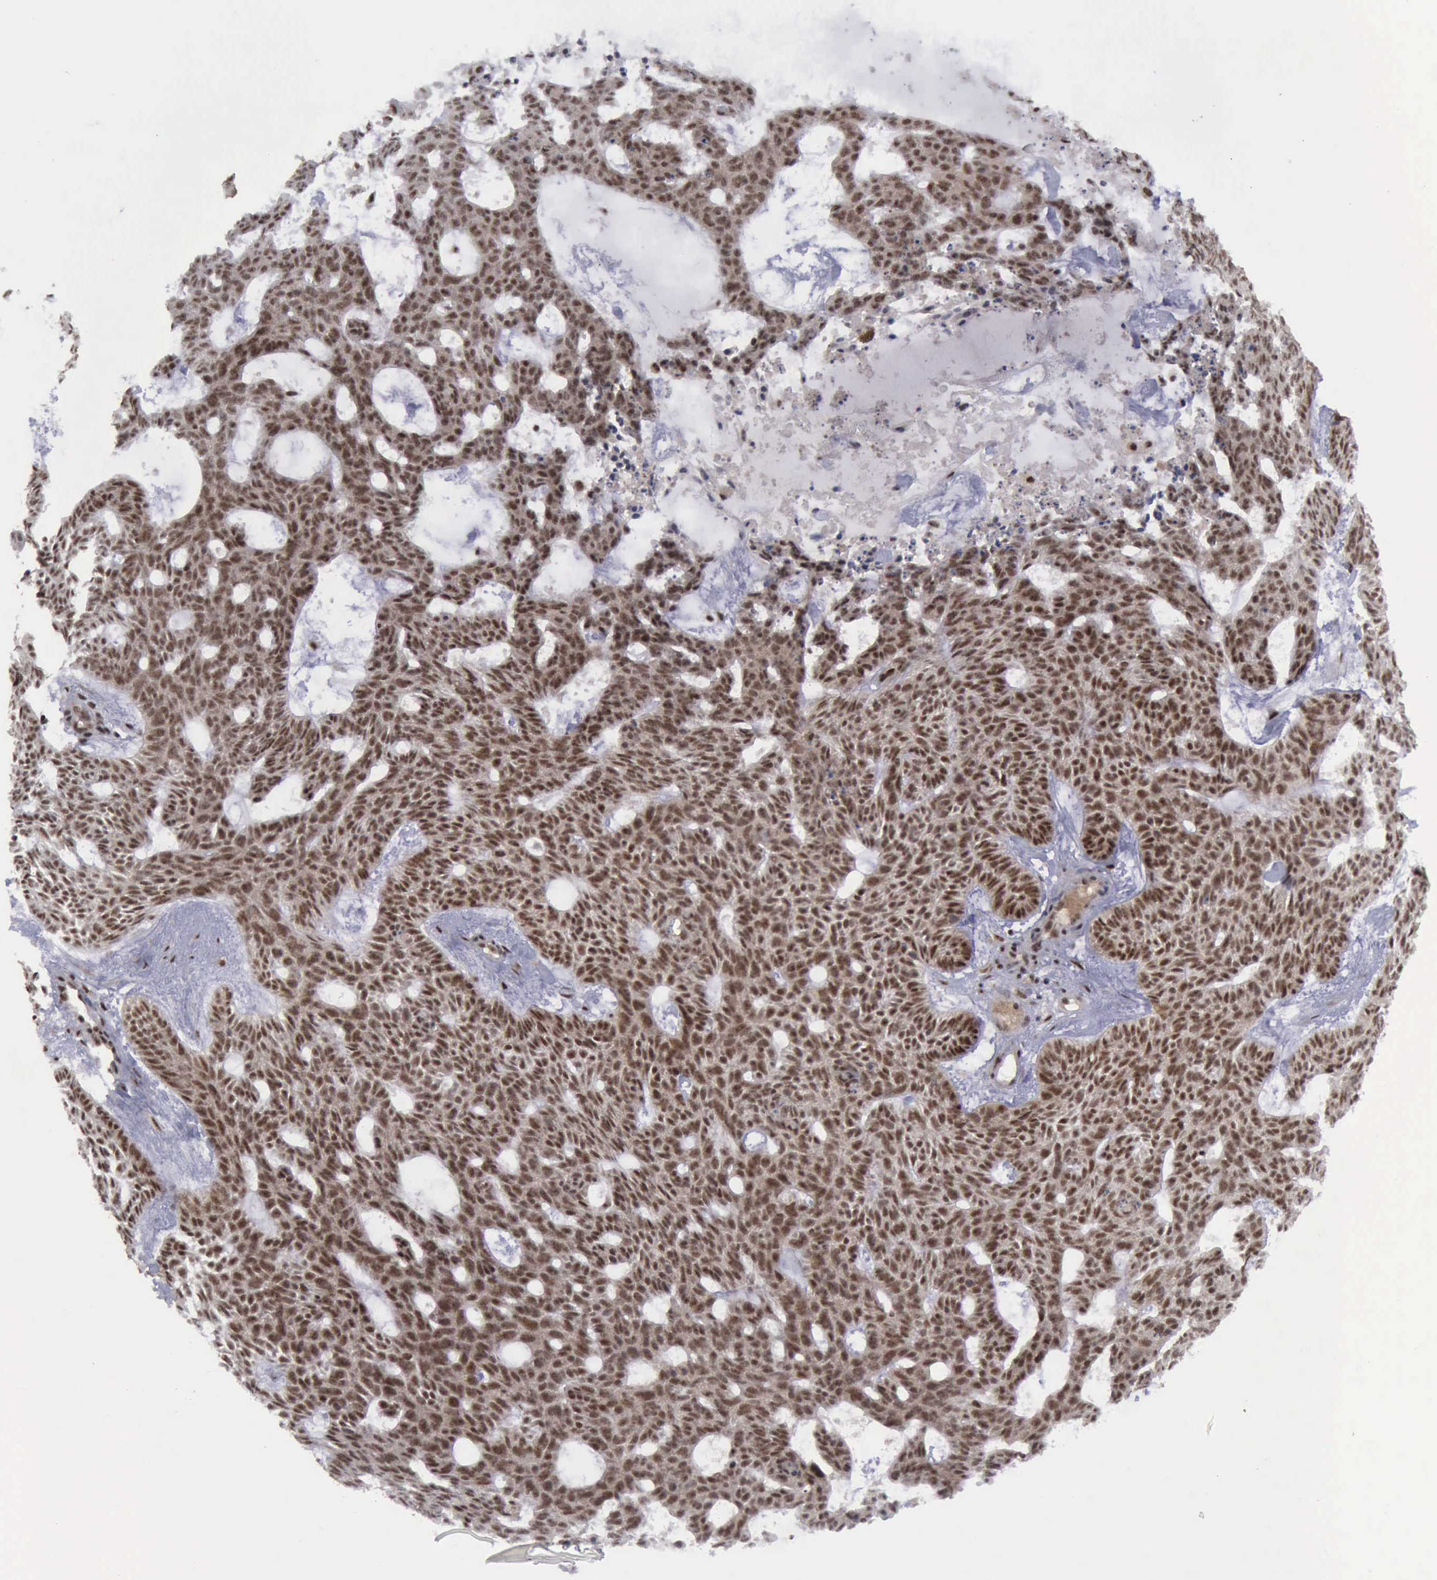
{"staining": {"intensity": "strong", "quantity": ">75%", "location": "cytoplasmic/membranous,nuclear"}, "tissue": "skin cancer", "cell_type": "Tumor cells", "image_type": "cancer", "snomed": [{"axis": "morphology", "description": "Basal cell carcinoma"}, {"axis": "topography", "description": "Skin"}], "caption": "Basal cell carcinoma (skin) stained with a brown dye exhibits strong cytoplasmic/membranous and nuclear positive staining in about >75% of tumor cells.", "gene": "ATM", "patient": {"sex": "male", "age": 75}}